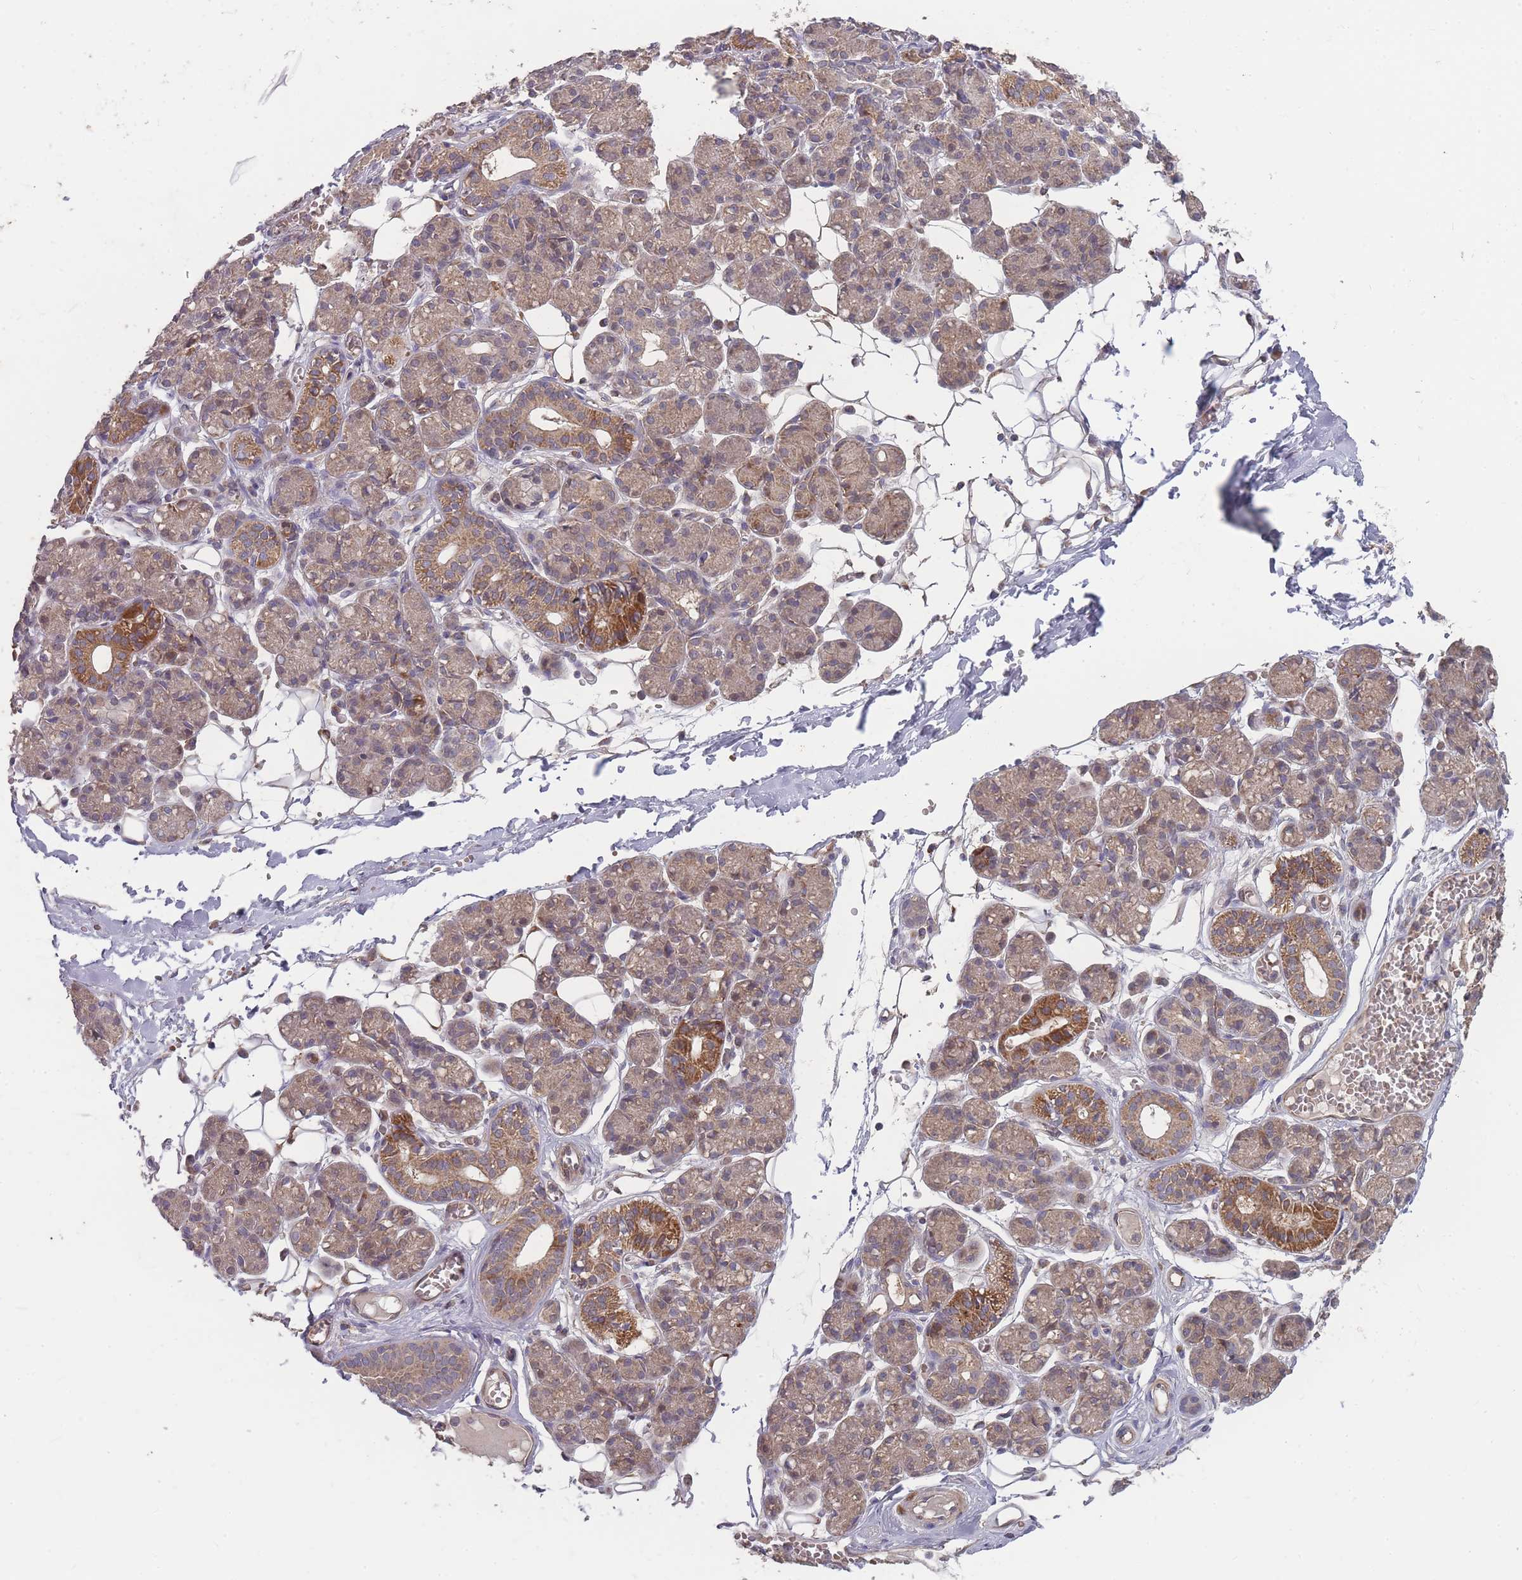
{"staining": {"intensity": "moderate", "quantity": "25%-75%", "location": "cytoplasmic/membranous"}, "tissue": "salivary gland", "cell_type": "Glandular cells", "image_type": "normal", "snomed": [{"axis": "morphology", "description": "Normal tissue, NOS"}, {"axis": "topography", "description": "Salivary gland"}], "caption": "Protein expression by immunohistochemistry (IHC) exhibits moderate cytoplasmic/membranous positivity in about 25%-75% of glandular cells in benign salivary gland. The staining is performed using DAB brown chromogen to label protein expression. The nuclei are counter-stained blue using hematoxylin.", "gene": "SLC35B4", "patient": {"sex": "male", "age": 63}}